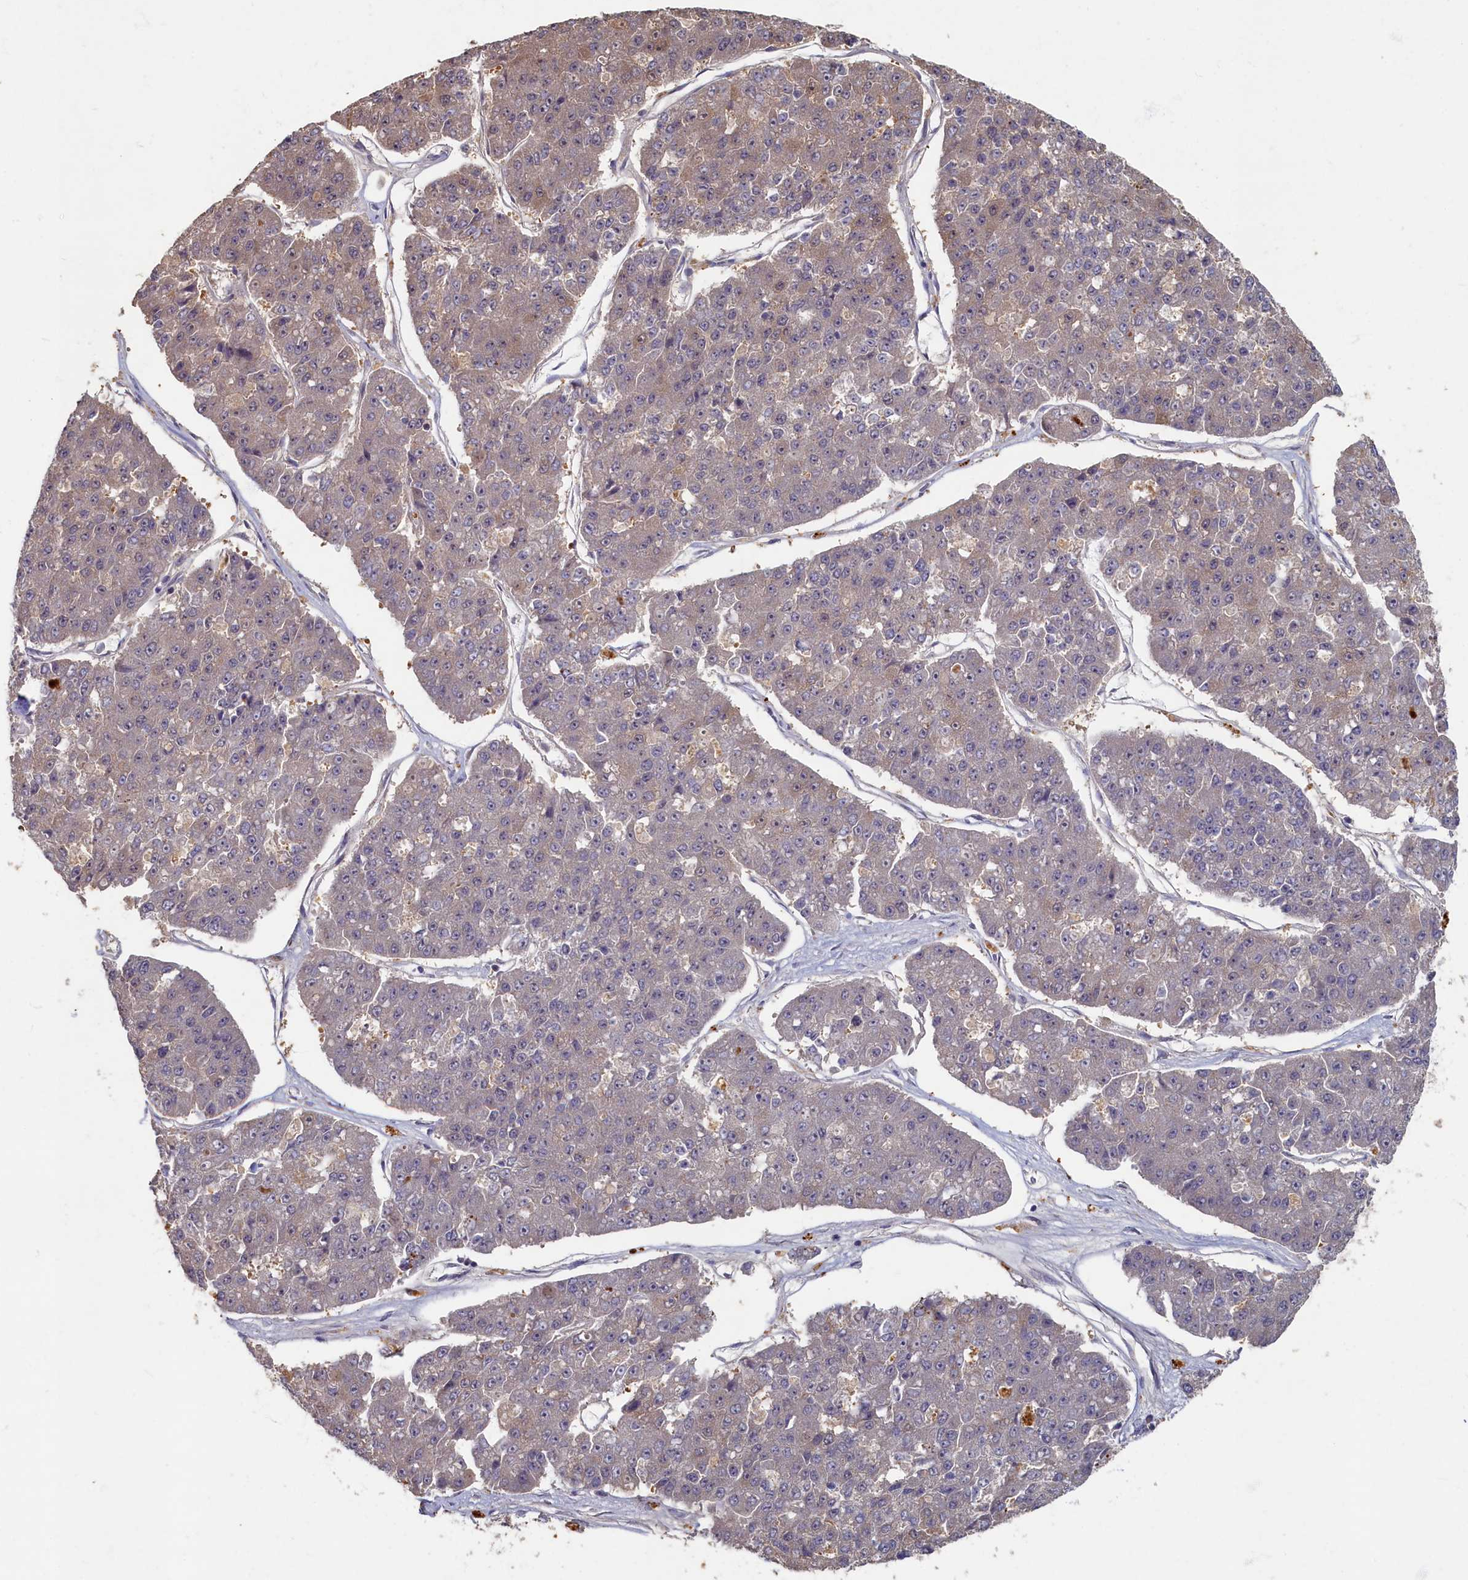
{"staining": {"intensity": "weak", "quantity": "<25%", "location": "cytoplasmic/membranous"}, "tissue": "pancreatic cancer", "cell_type": "Tumor cells", "image_type": "cancer", "snomed": [{"axis": "morphology", "description": "Adenocarcinoma, NOS"}, {"axis": "topography", "description": "Pancreas"}], "caption": "Human adenocarcinoma (pancreatic) stained for a protein using immunohistochemistry (IHC) exhibits no expression in tumor cells.", "gene": "HUNK", "patient": {"sex": "male", "age": 50}}